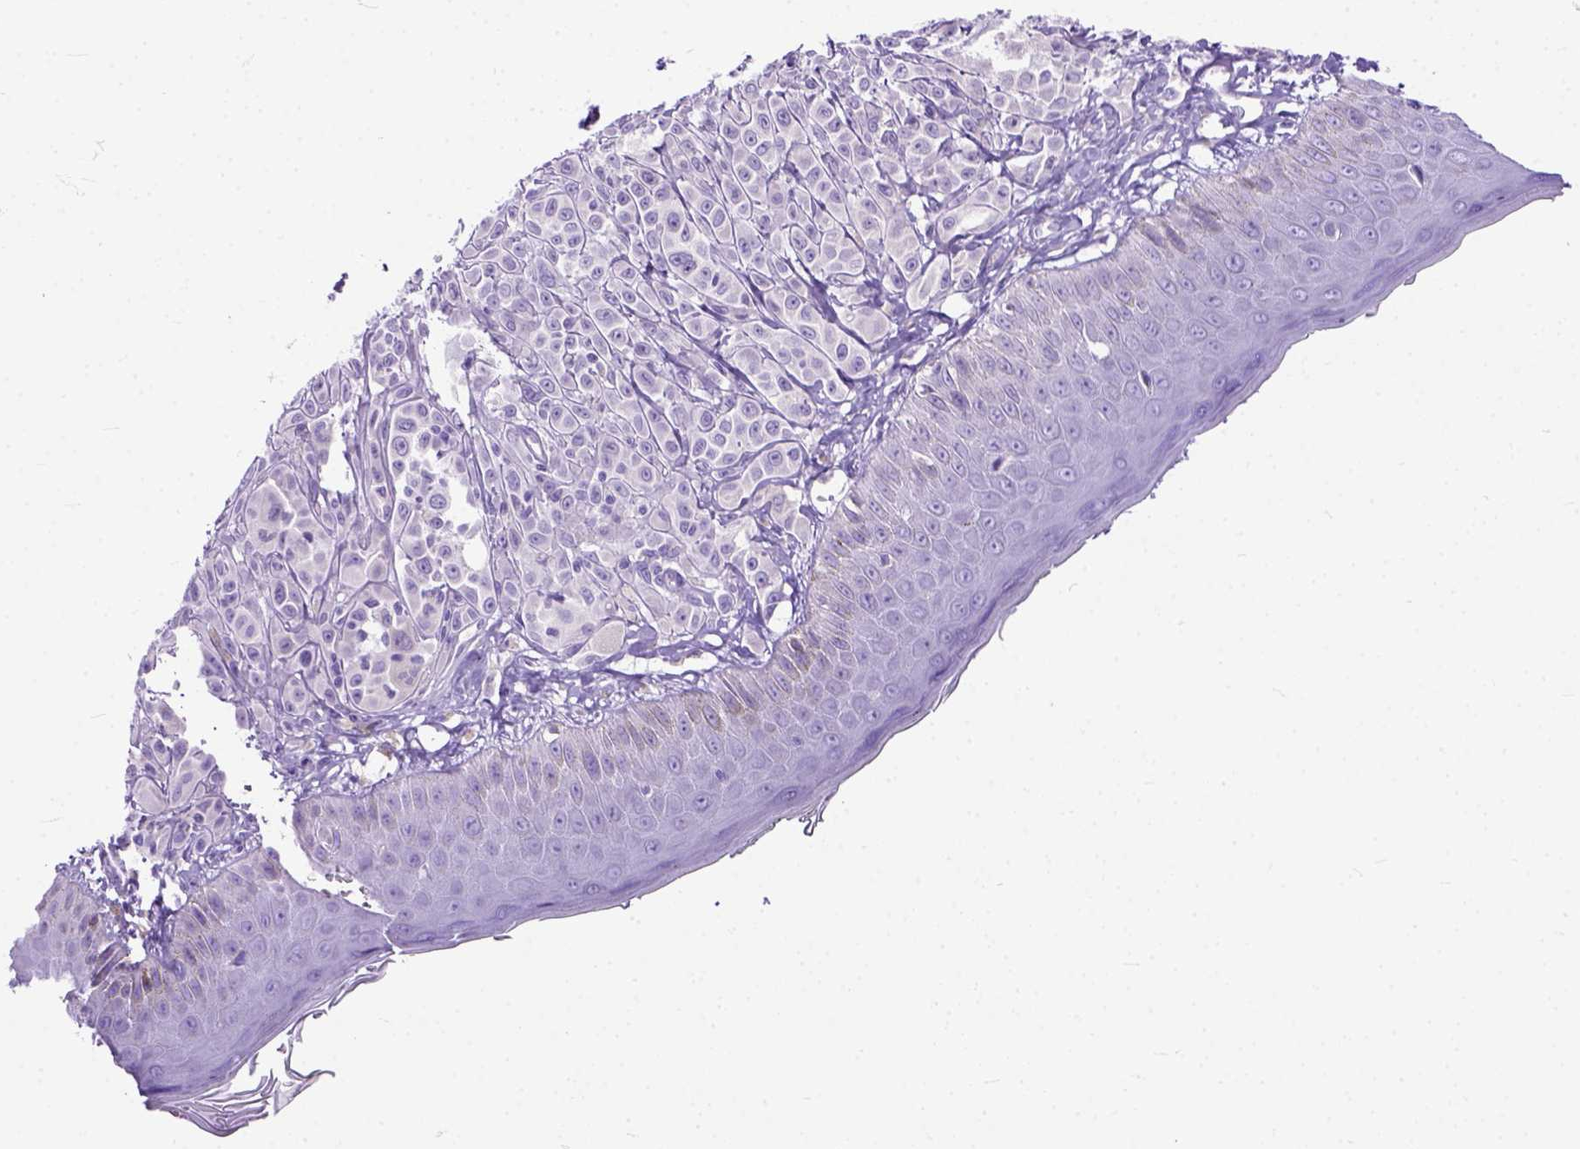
{"staining": {"intensity": "negative", "quantity": "none", "location": "none"}, "tissue": "melanoma", "cell_type": "Tumor cells", "image_type": "cancer", "snomed": [{"axis": "morphology", "description": "Malignant melanoma, NOS"}, {"axis": "topography", "description": "Skin"}], "caption": "The photomicrograph reveals no staining of tumor cells in melanoma.", "gene": "ODAD3", "patient": {"sex": "male", "age": 67}}